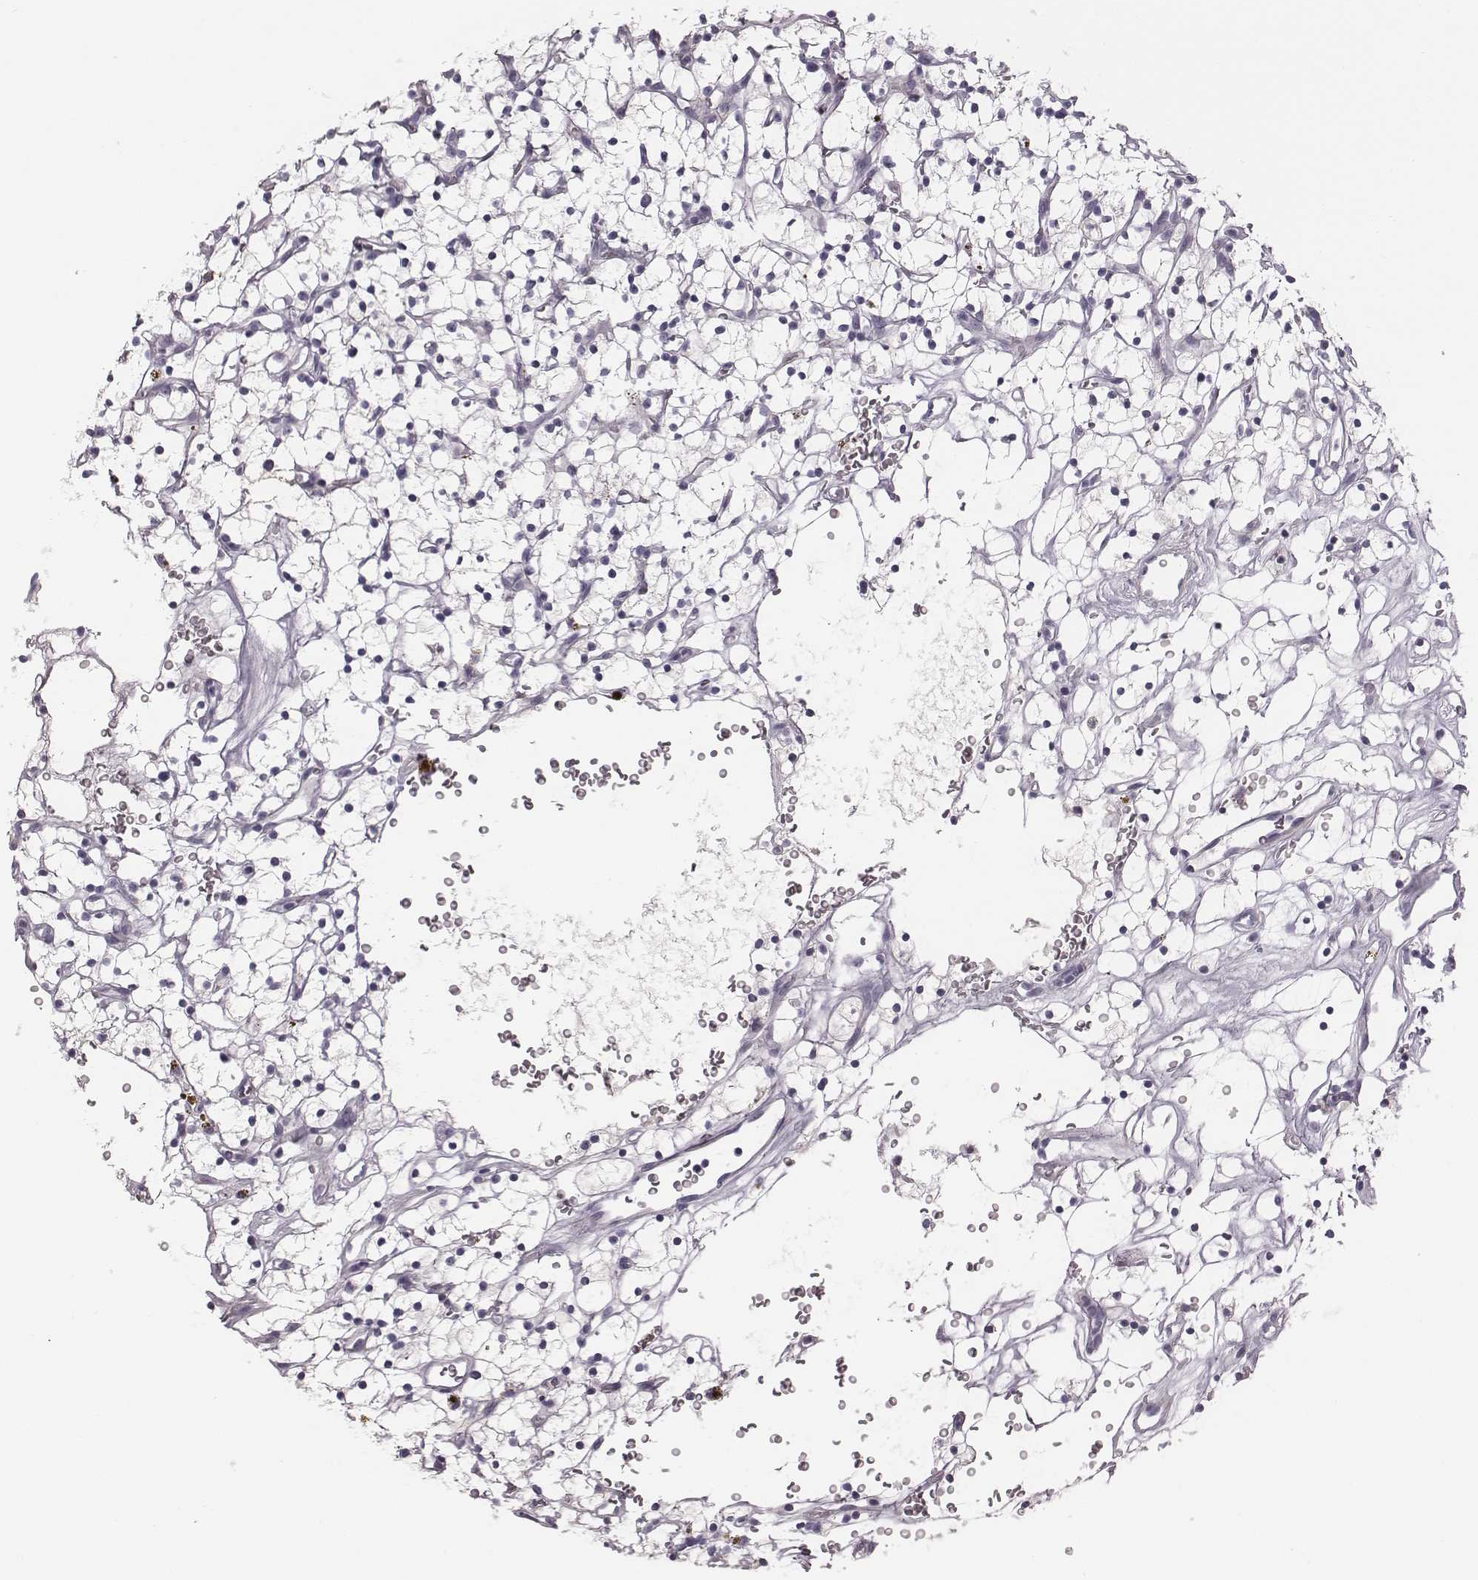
{"staining": {"intensity": "negative", "quantity": "none", "location": "none"}, "tissue": "renal cancer", "cell_type": "Tumor cells", "image_type": "cancer", "snomed": [{"axis": "morphology", "description": "Adenocarcinoma, NOS"}, {"axis": "topography", "description": "Kidney"}], "caption": "A histopathology image of human renal adenocarcinoma is negative for staining in tumor cells.", "gene": "CRISP1", "patient": {"sex": "female", "age": 64}}